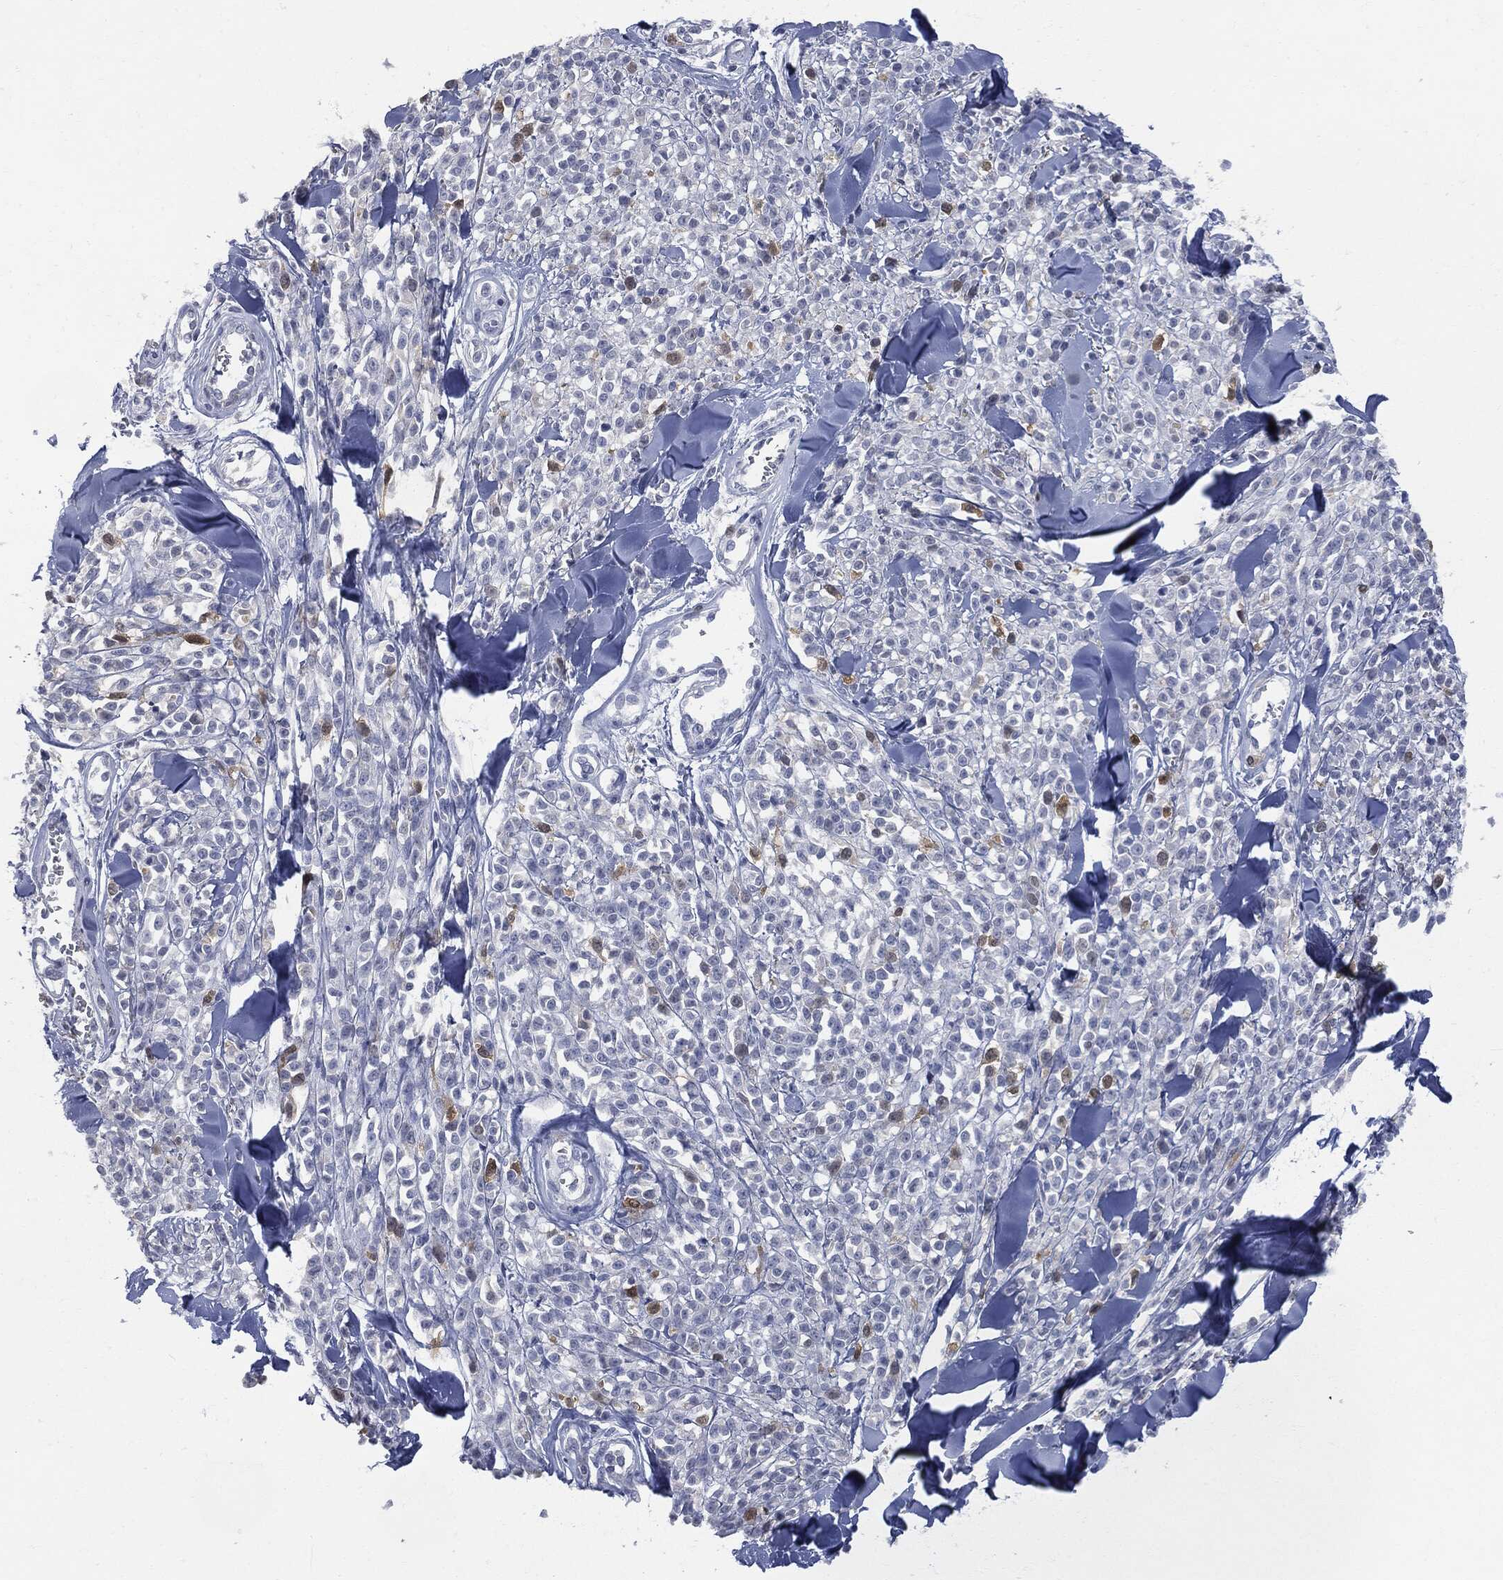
{"staining": {"intensity": "moderate", "quantity": "<25%", "location": "cytoplasmic/membranous"}, "tissue": "melanoma", "cell_type": "Tumor cells", "image_type": "cancer", "snomed": [{"axis": "morphology", "description": "Malignant melanoma, NOS"}, {"axis": "topography", "description": "Skin"}, {"axis": "topography", "description": "Skin of trunk"}], "caption": "Tumor cells reveal moderate cytoplasmic/membranous staining in about <25% of cells in melanoma. (DAB IHC, brown staining for protein, blue staining for nuclei).", "gene": "UBE2C", "patient": {"sex": "male", "age": 74}}